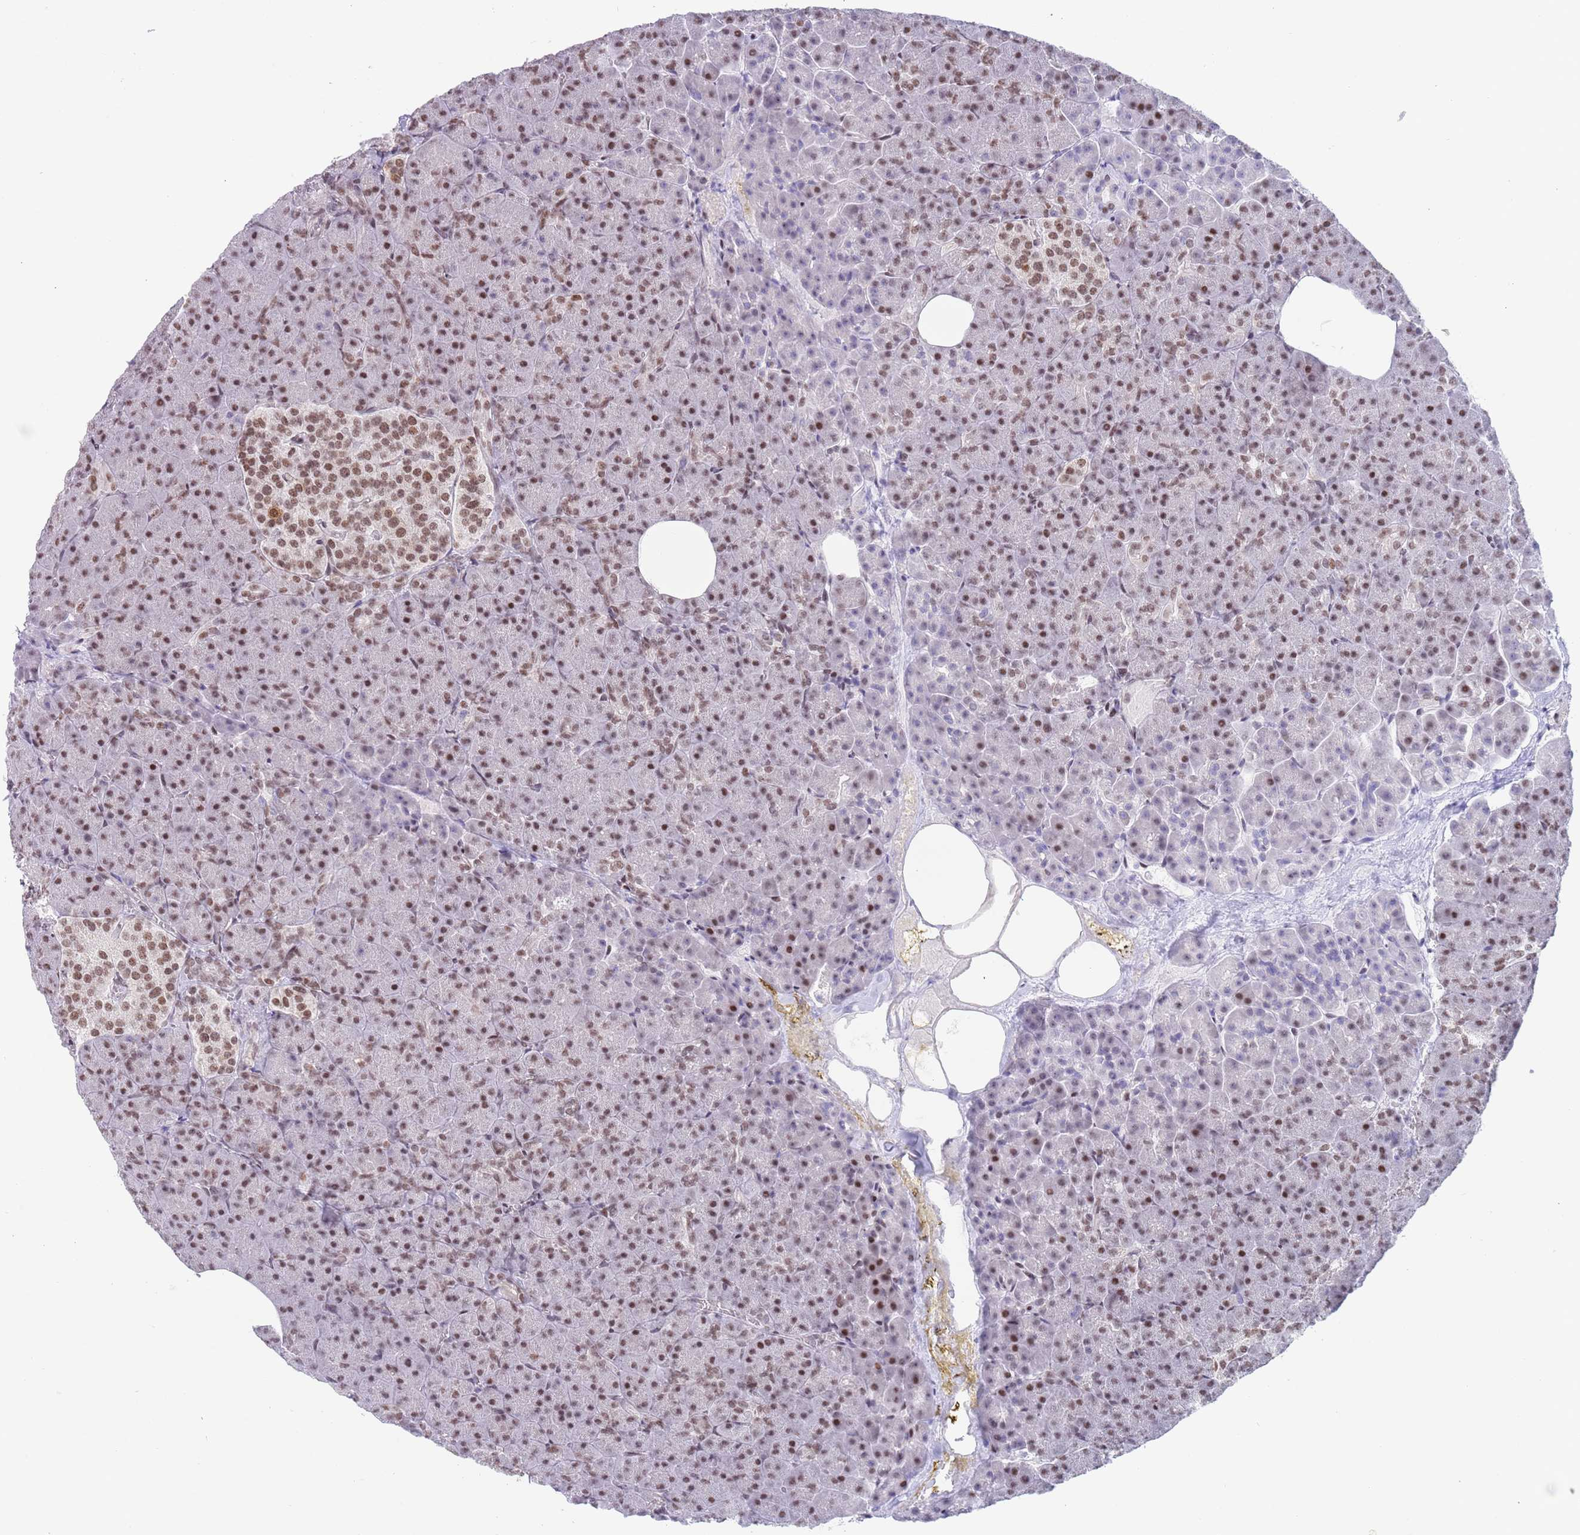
{"staining": {"intensity": "moderate", "quantity": "25%-75%", "location": "nuclear"}, "tissue": "pancreas", "cell_type": "Exocrine glandular cells", "image_type": "normal", "snomed": [{"axis": "morphology", "description": "Normal tissue, NOS"}, {"axis": "topography", "description": "Pancreas"}], "caption": "Immunohistochemistry (IHC) photomicrograph of normal pancreas stained for a protein (brown), which demonstrates medium levels of moderate nuclear staining in approximately 25%-75% of exocrine glandular cells.", "gene": "ZNF382", "patient": {"sex": "female", "age": 74}}